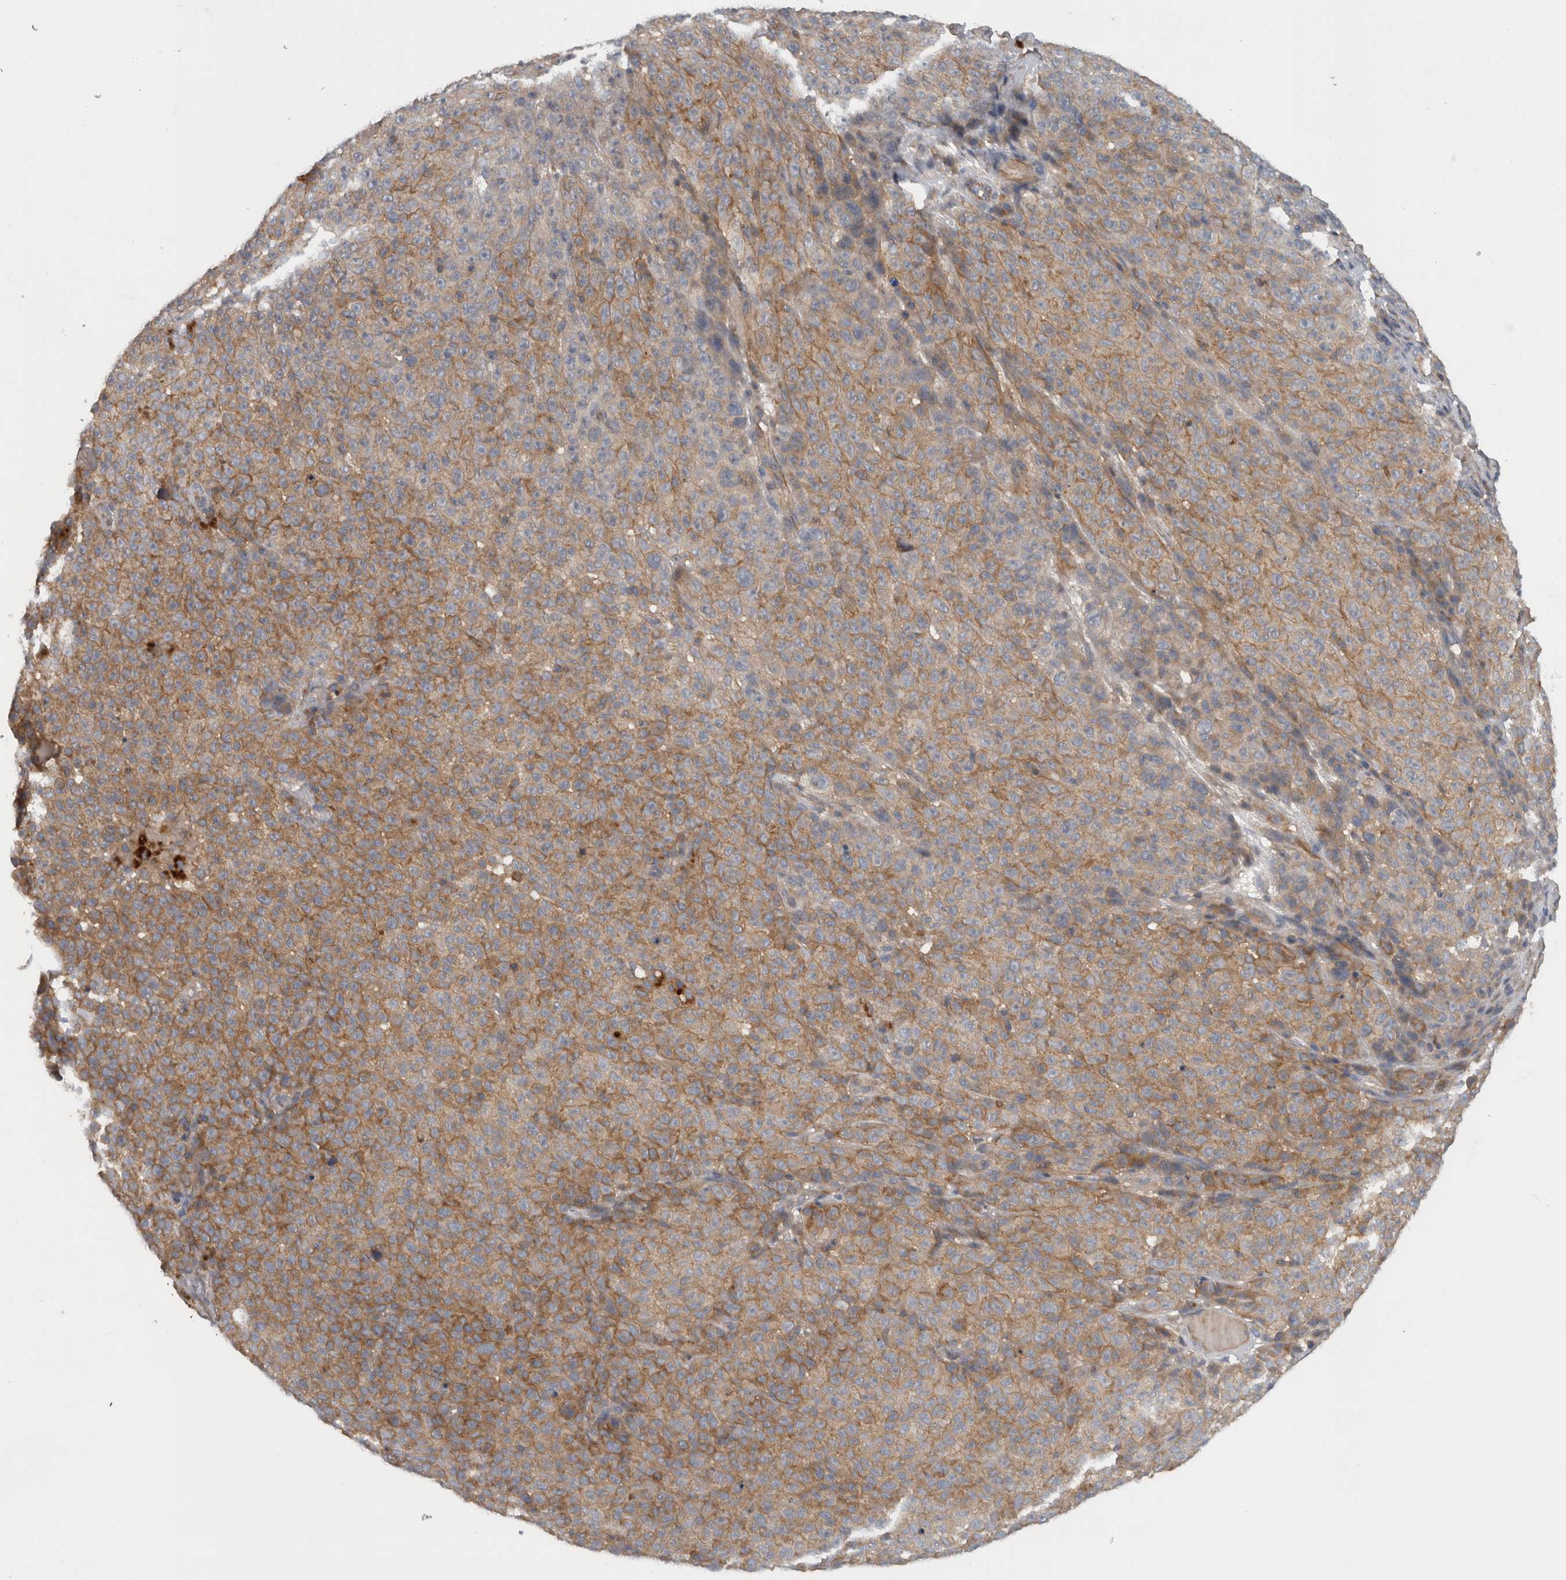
{"staining": {"intensity": "moderate", "quantity": ">75%", "location": "cytoplasmic/membranous"}, "tissue": "melanoma", "cell_type": "Tumor cells", "image_type": "cancer", "snomed": [{"axis": "morphology", "description": "Malignant melanoma, NOS"}, {"axis": "topography", "description": "Skin"}], "caption": "Human melanoma stained with a protein marker demonstrates moderate staining in tumor cells.", "gene": "SCARA5", "patient": {"sex": "female", "age": 82}}